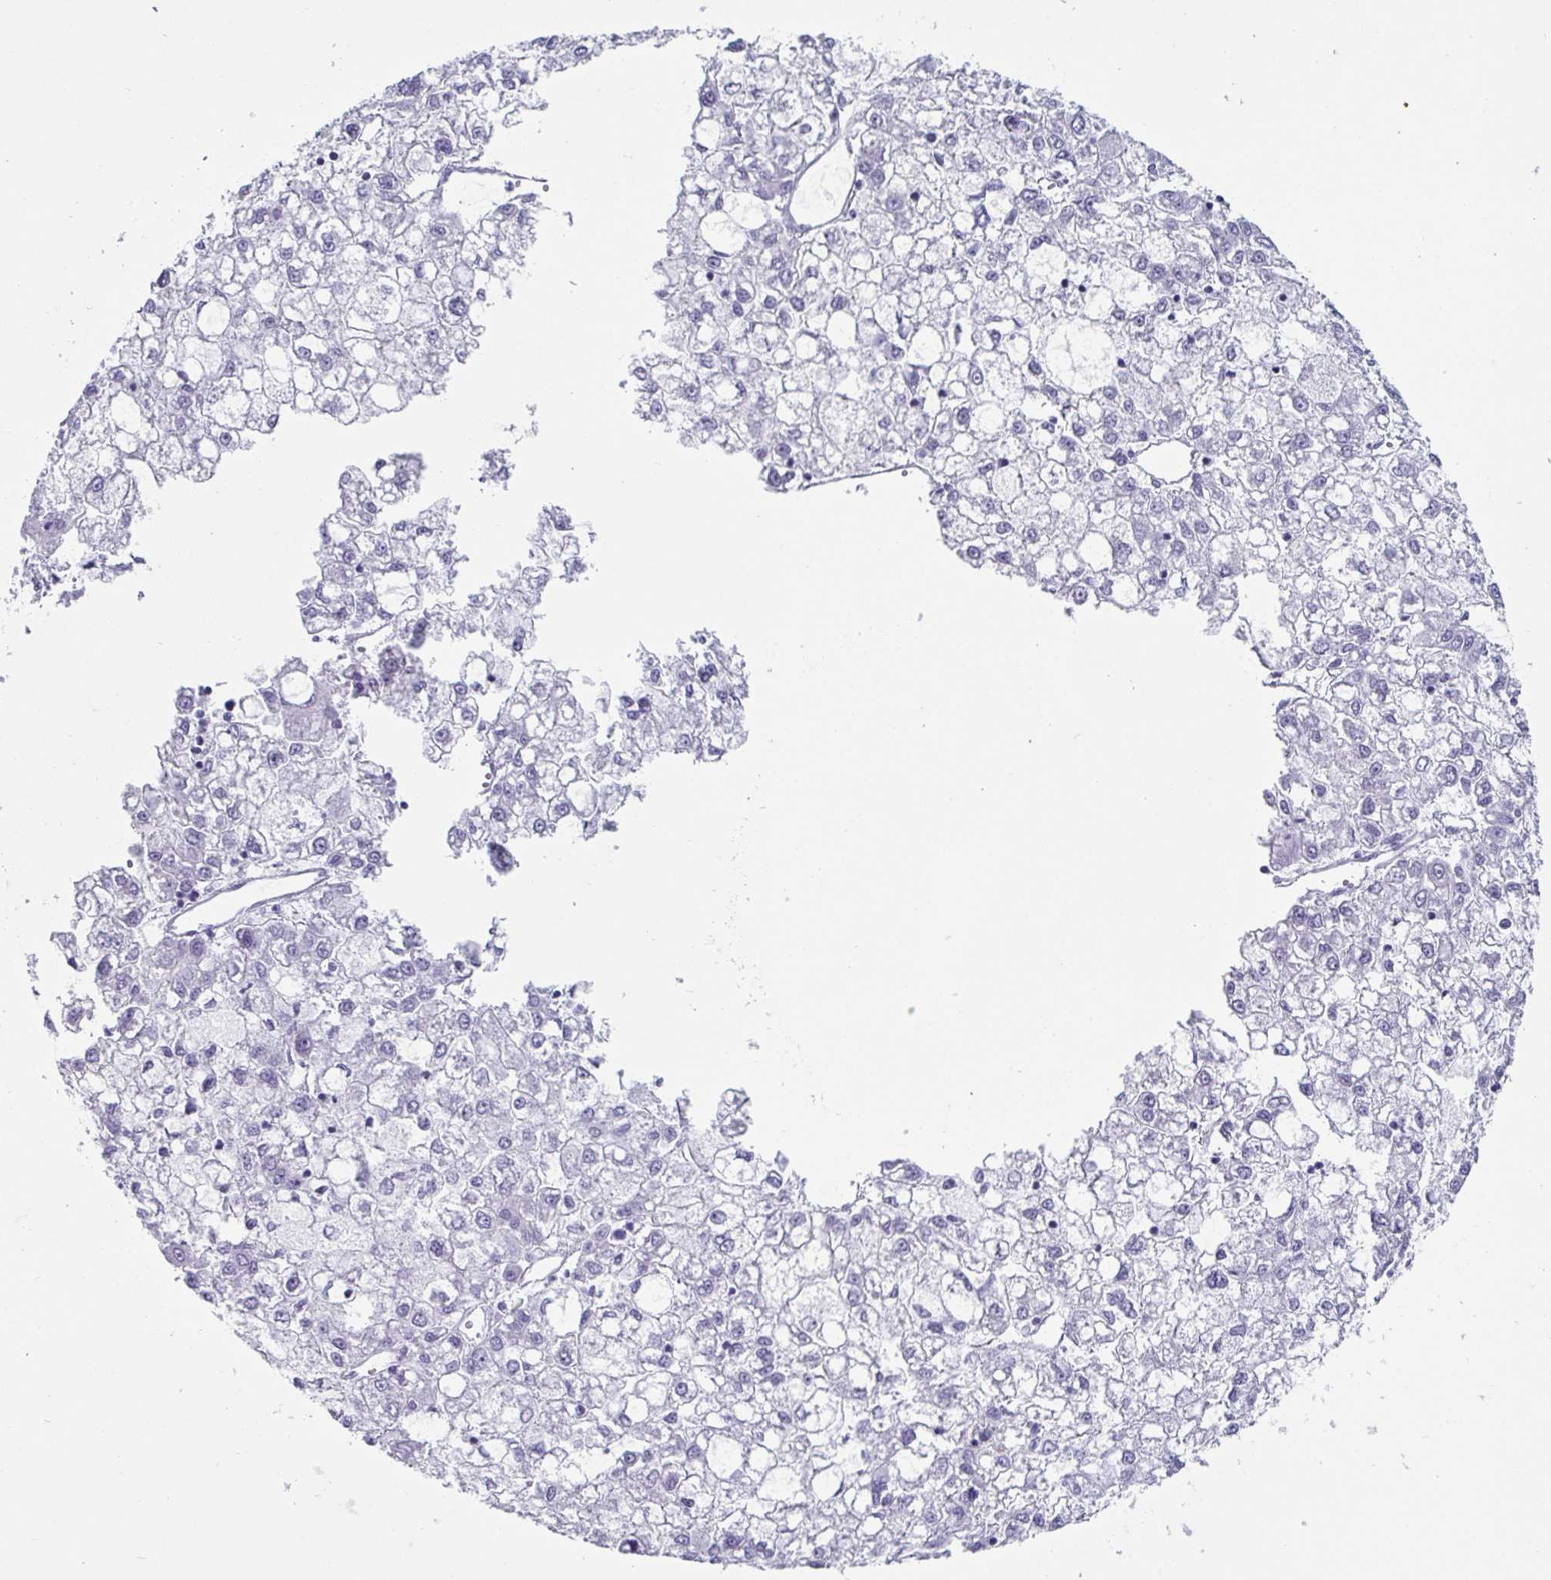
{"staining": {"intensity": "negative", "quantity": "none", "location": "none"}, "tissue": "liver cancer", "cell_type": "Tumor cells", "image_type": "cancer", "snomed": [{"axis": "morphology", "description": "Carcinoma, Hepatocellular, NOS"}, {"axis": "topography", "description": "Liver"}], "caption": "The image exhibits no staining of tumor cells in hepatocellular carcinoma (liver). (Stains: DAB immunohistochemistry (IHC) with hematoxylin counter stain, Microscopy: brightfield microscopy at high magnification).", "gene": "VSIG10L", "patient": {"sex": "male", "age": 40}}